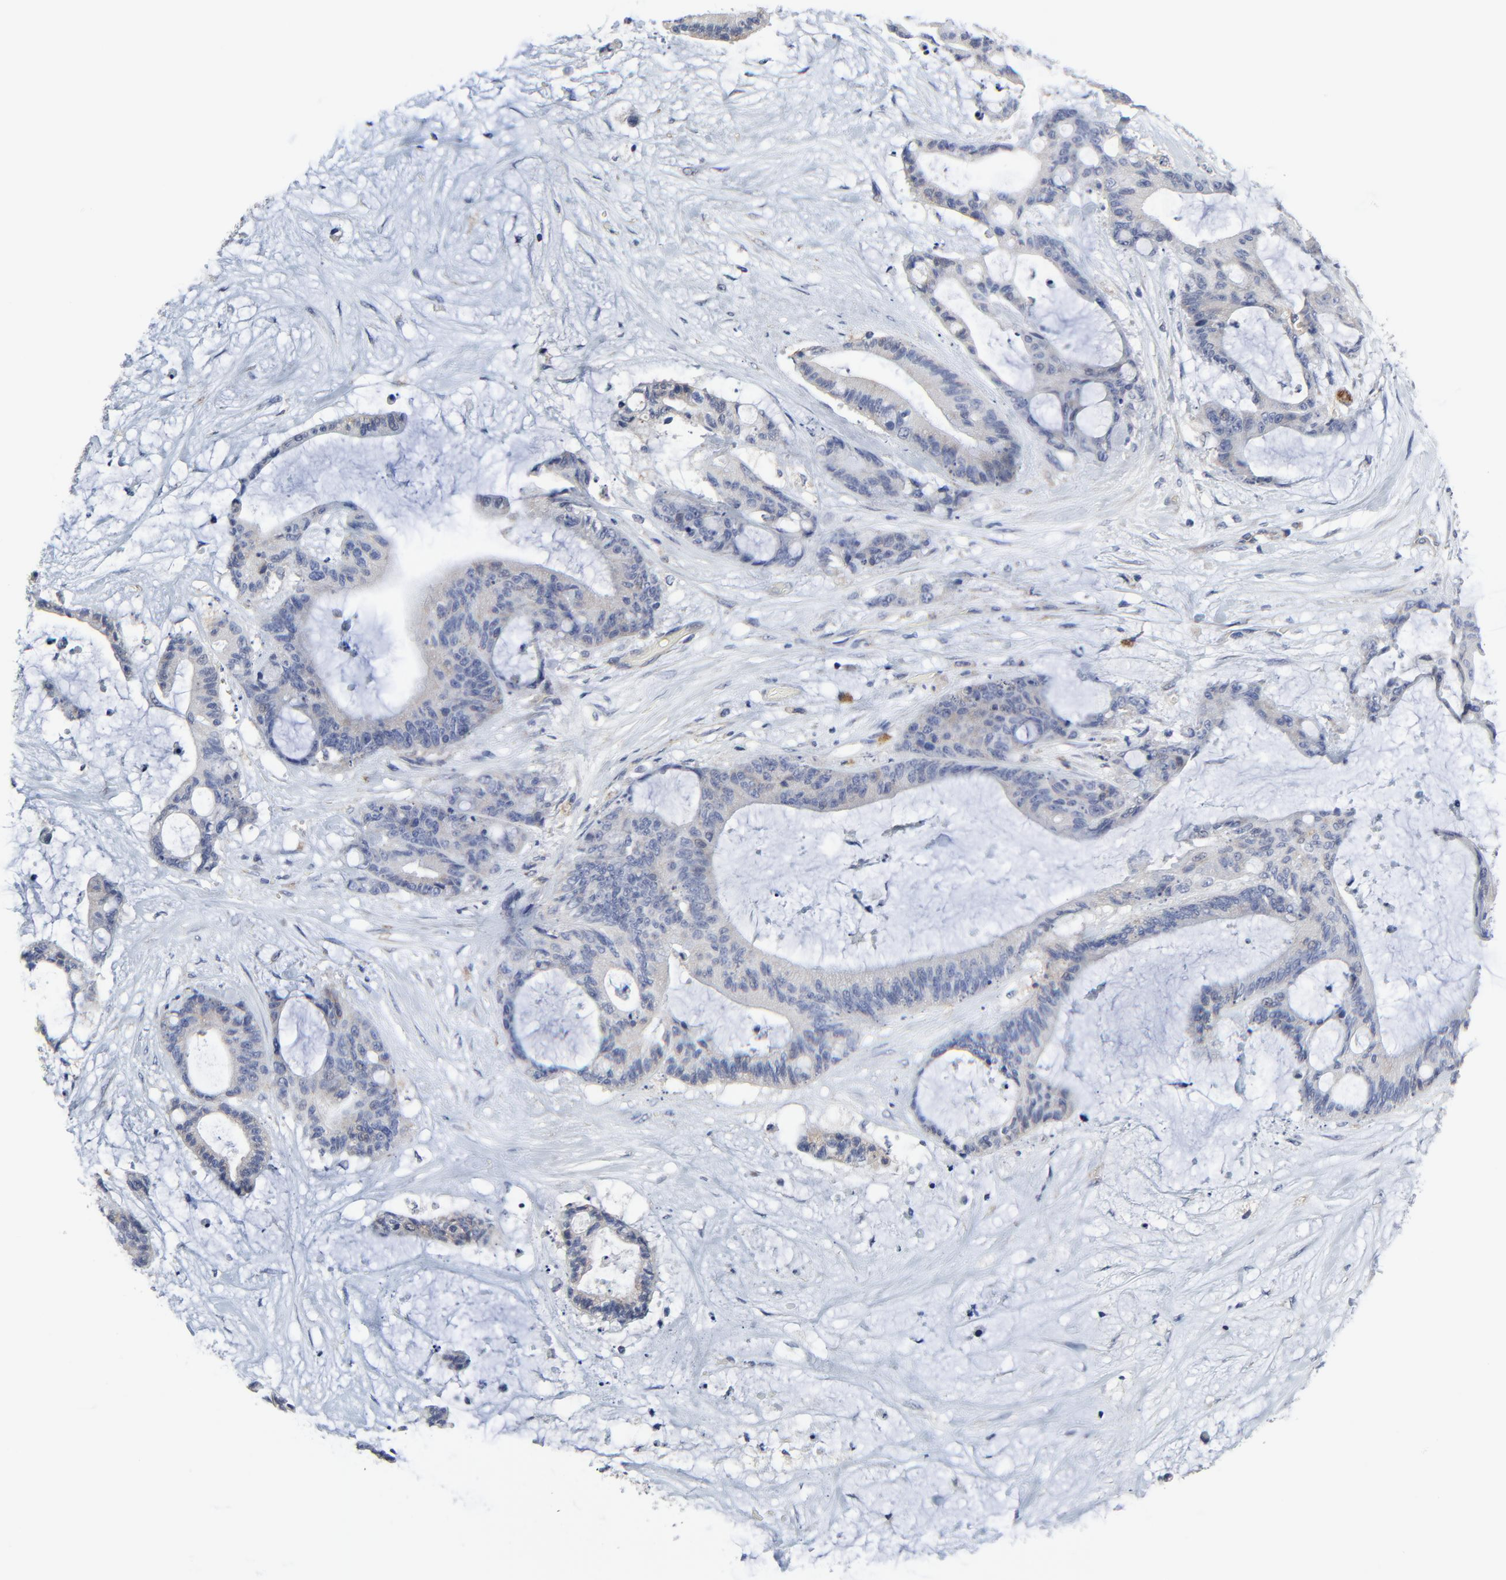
{"staining": {"intensity": "negative", "quantity": "none", "location": "none"}, "tissue": "liver cancer", "cell_type": "Tumor cells", "image_type": "cancer", "snomed": [{"axis": "morphology", "description": "Cholangiocarcinoma"}, {"axis": "topography", "description": "Liver"}], "caption": "Immunohistochemistry photomicrograph of human cholangiocarcinoma (liver) stained for a protein (brown), which exhibits no positivity in tumor cells.", "gene": "DHRSX", "patient": {"sex": "female", "age": 73}}